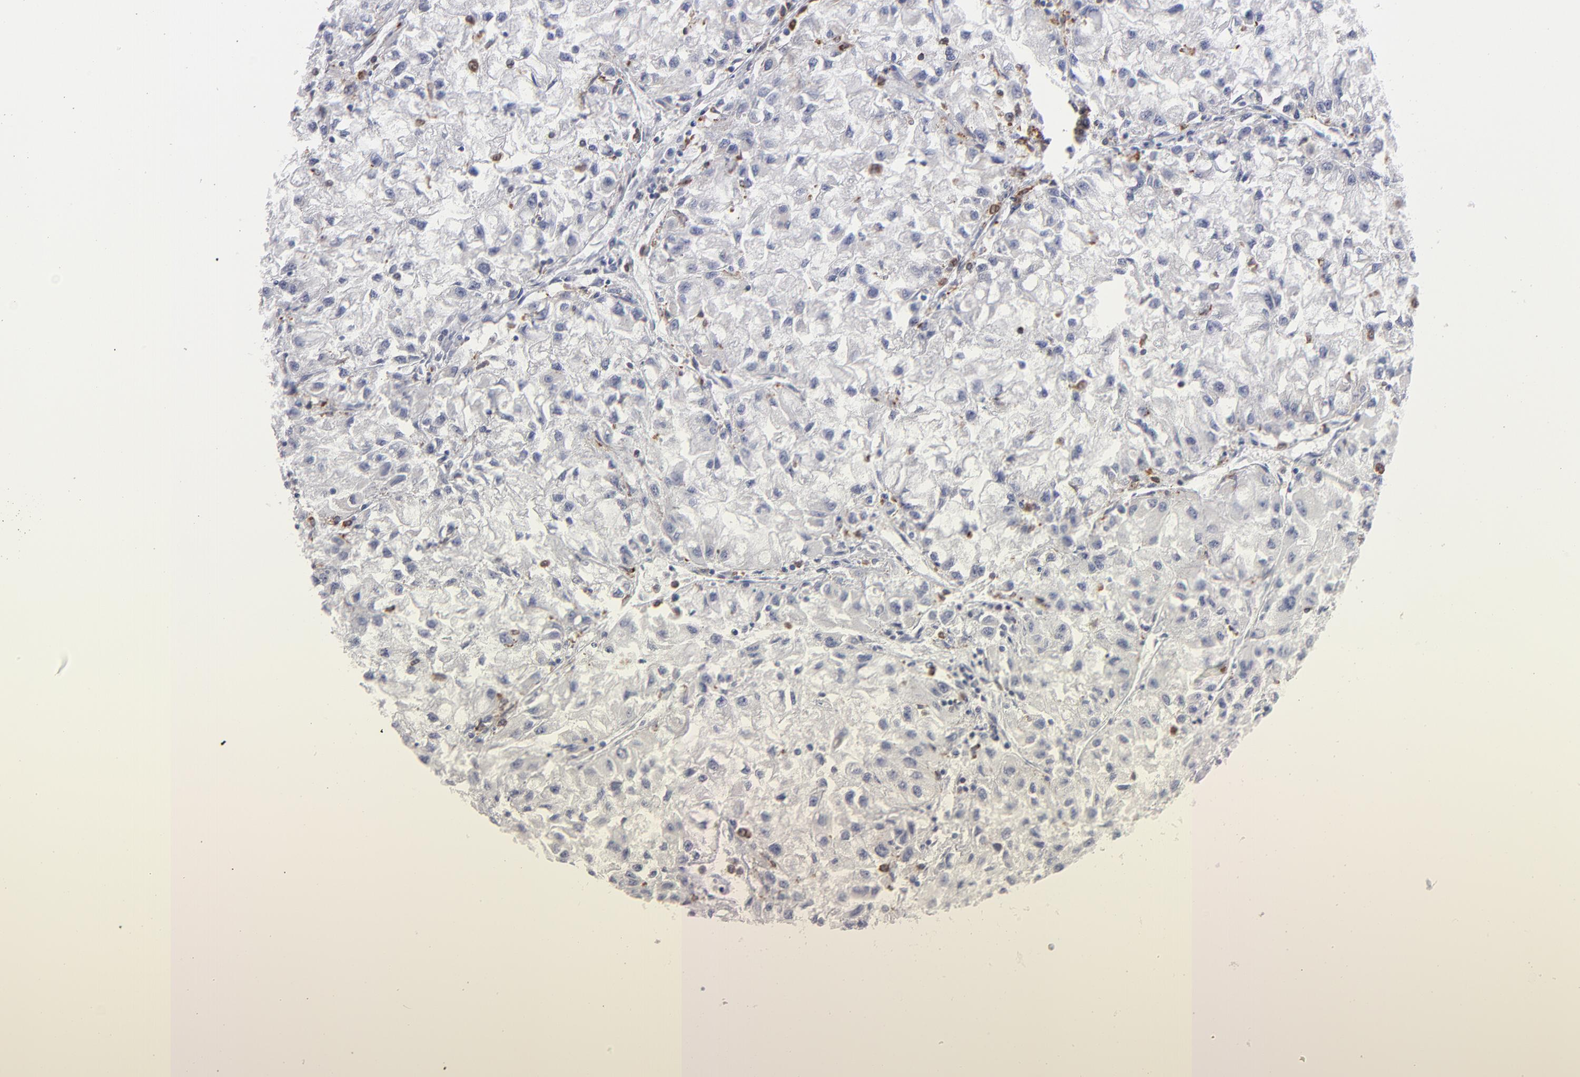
{"staining": {"intensity": "moderate", "quantity": "<25%", "location": "nuclear"}, "tissue": "renal cancer", "cell_type": "Tumor cells", "image_type": "cancer", "snomed": [{"axis": "morphology", "description": "Adenocarcinoma, NOS"}, {"axis": "topography", "description": "Kidney"}], "caption": "The histopathology image shows staining of adenocarcinoma (renal), revealing moderate nuclear protein staining (brown color) within tumor cells. (DAB (3,3'-diaminobenzidine) IHC with brightfield microscopy, high magnification).", "gene": "TMX1", "patient": {"sex": "male", "age": 59}}